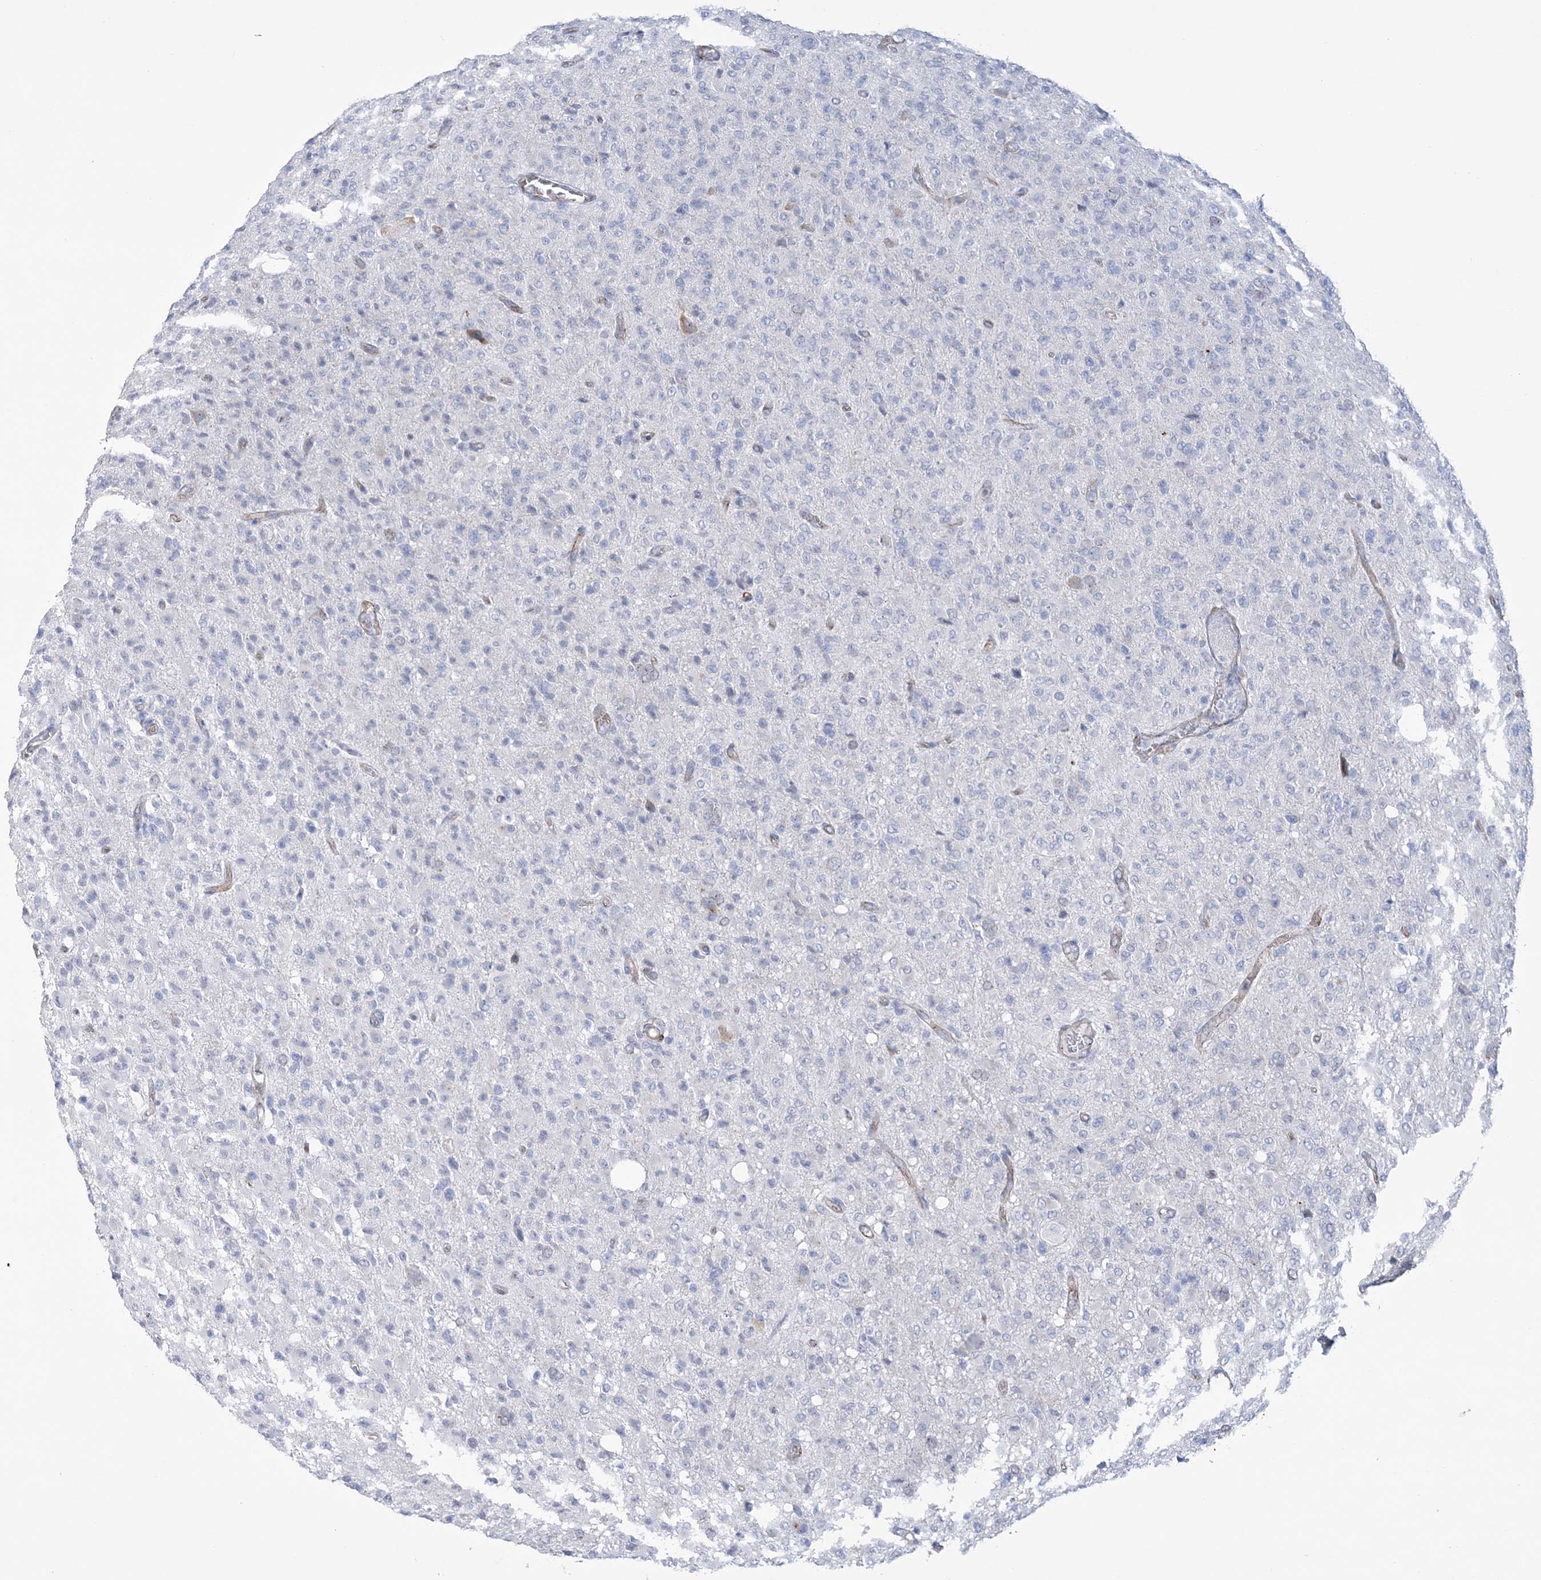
{"staining": {"intensity": "negative", "quantity": "none", "location": "none"}, "tissue": "glioma", "cell_type": "Tumor cells", "image_type": "cancer", "snomed": [{"axis": "morphology", "description": "Glioma, malignant, High grade"}, {"axis": "topography", "description": "Brain"}], "caption": "Immunohistochemistry (IHC) micrograph of neoplastic tissue: glioma stained with DAB displays no significant protein expression in tumor cells.", "gene": "RAB11FIP5", "patient": {"sex": "female", "age": 57}}